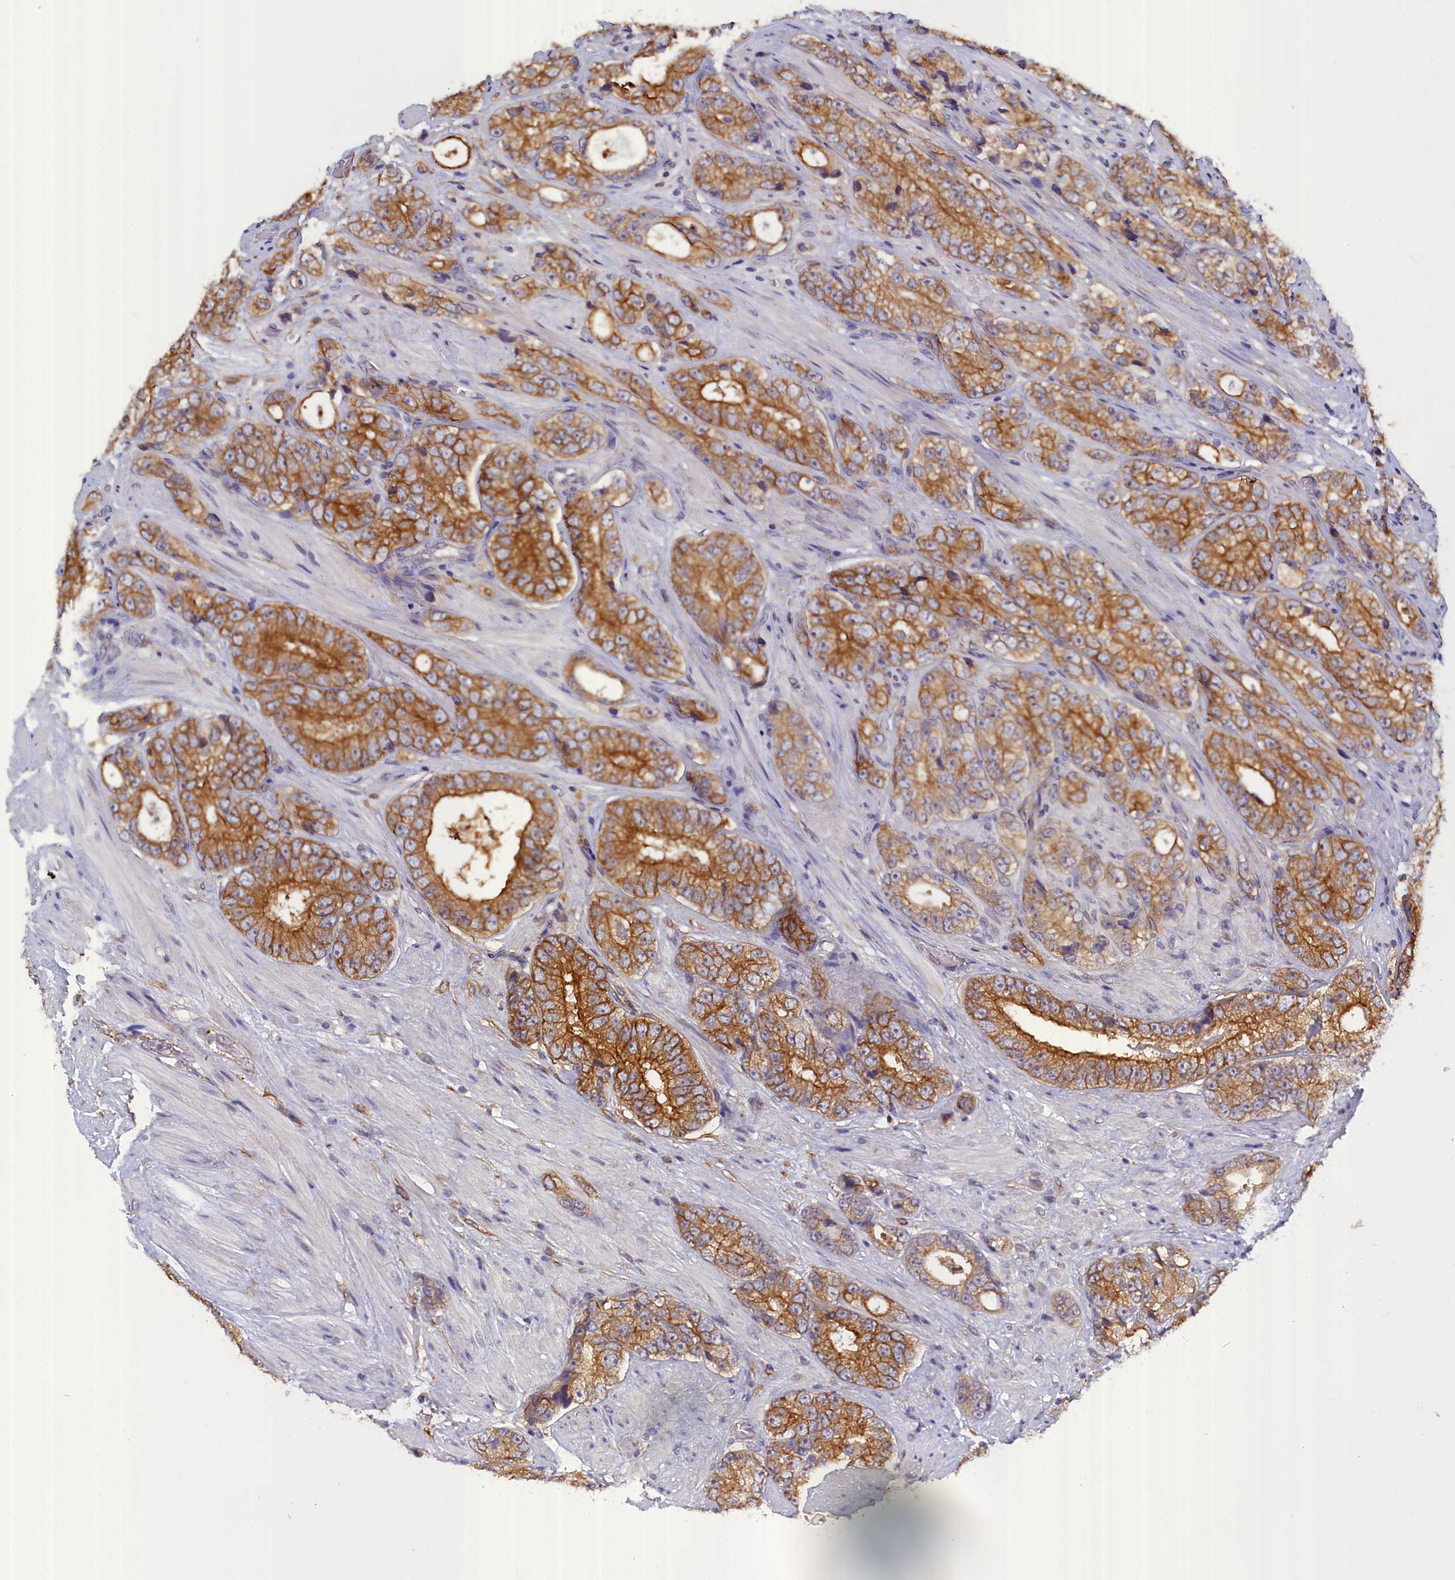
{"staining": {"intensity": "strong", "quantity": ">75%", "location": "cytoplasmic/membranous"}, "tissue": "prostate cancer", "cell_type": "Tumor cells", "image_type": "cancer", "snomed": [{"axis": "morphology", "description": "Adenocarcinoma, High grade"}, {"axis": "topography", "description": "Prostate"}], "caption": "Protein staining demonstrates strong cytoplasmic/membranous expression in about >75% of tumor cells in prostate adenocarcinoma (high-grade). (DAB IHC, brown staining for protein, blue staining for nuclei).", "gene": "COL19A1", "patient": {"sex": "male", "age": 56}}